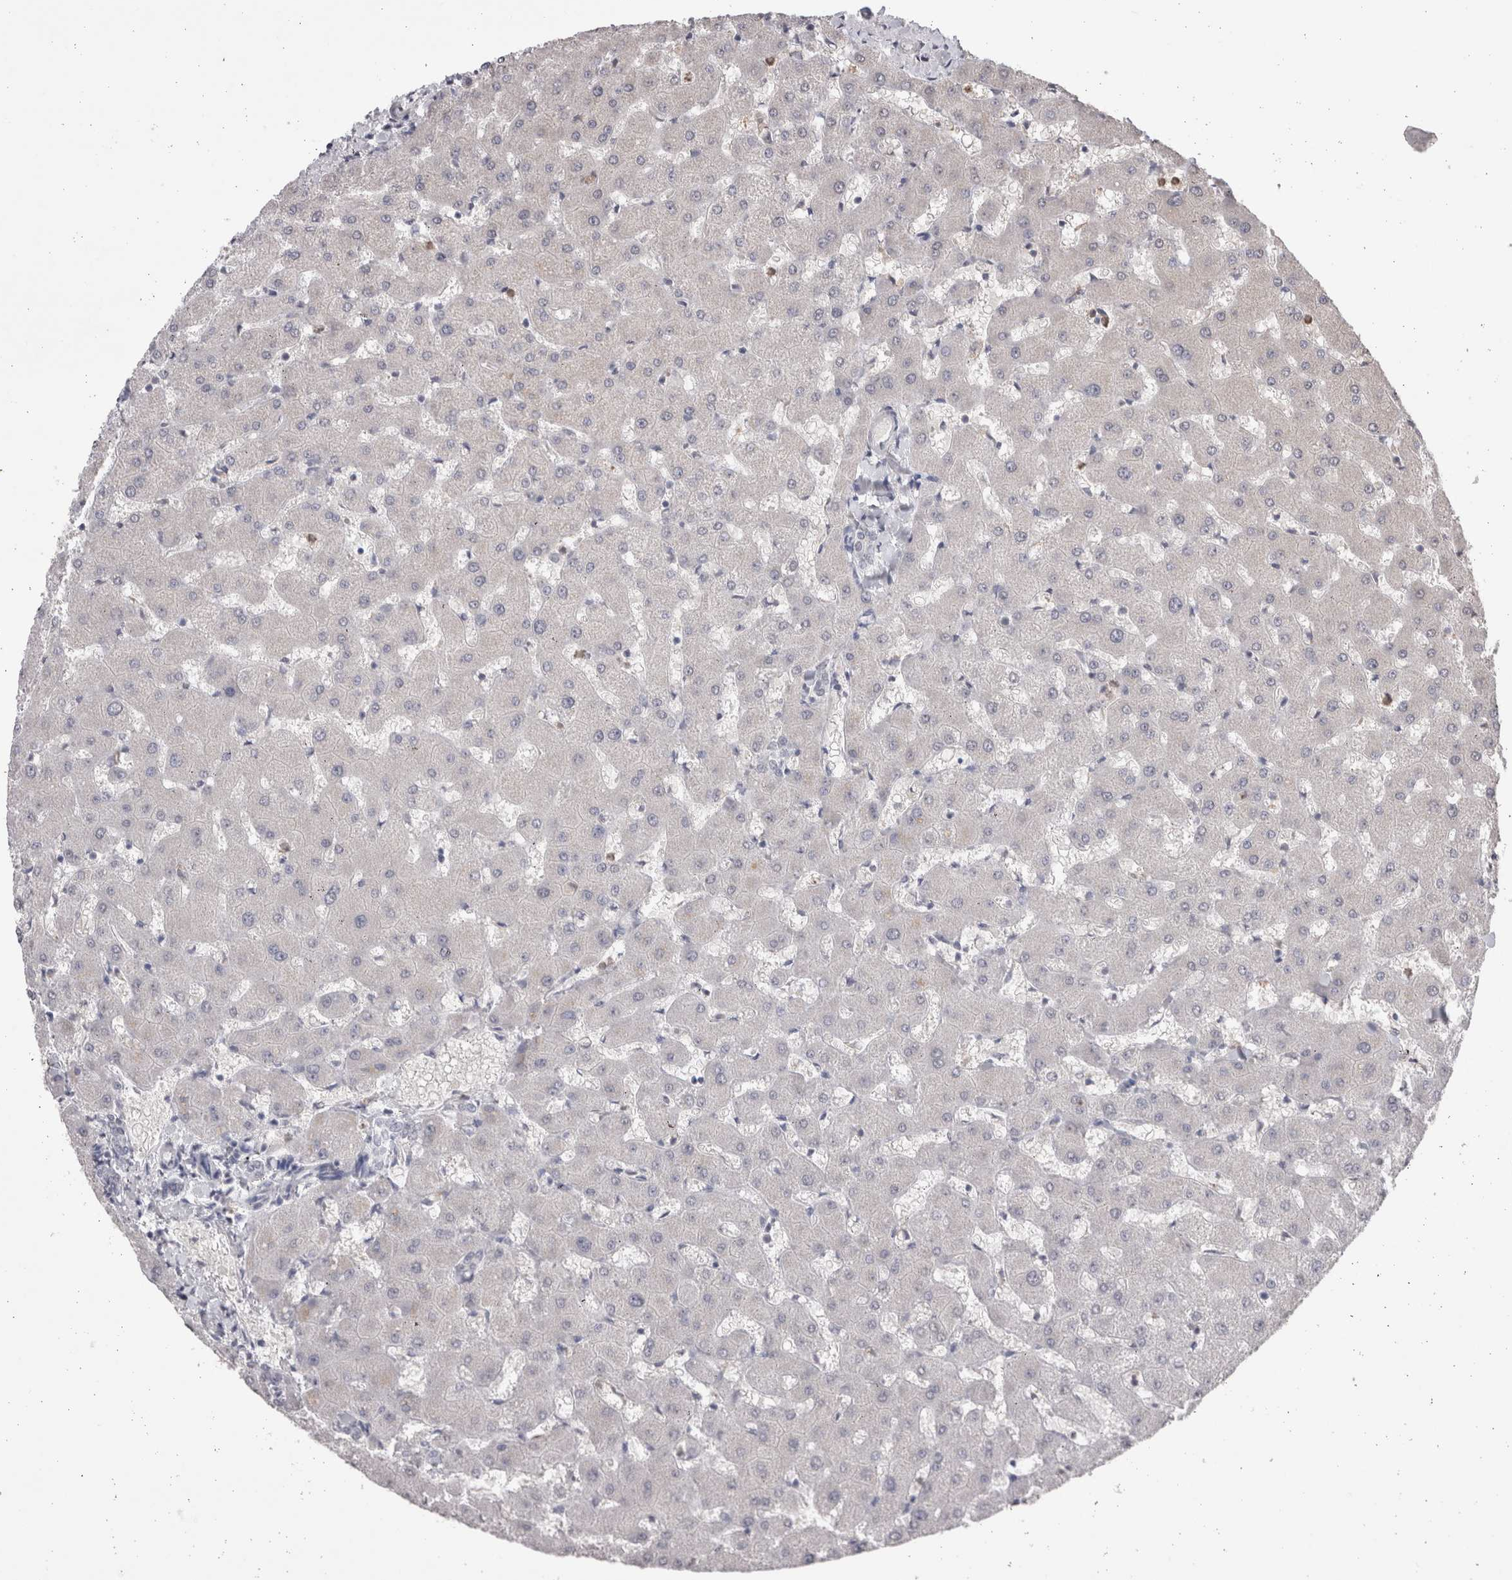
{"staining": {"intensity": "negative", "quantity": "none", "location": "none"}, "tissue": "liver", "cell_type": "Cholangiocytes", "image_type": "normal", "snomed": [{"axis": "morphology", "description": "Normal tissue, NOS"}, {"axis": "topography", "description": "Liver"}], "caption": "Immunohistochemistry (IHC) micrograph of benign liver stained for a protein (brown), which exhibits no staining in cholangiocytes.", "gene": "GRK5", "patient": {"sex": "female", "age": 63}}